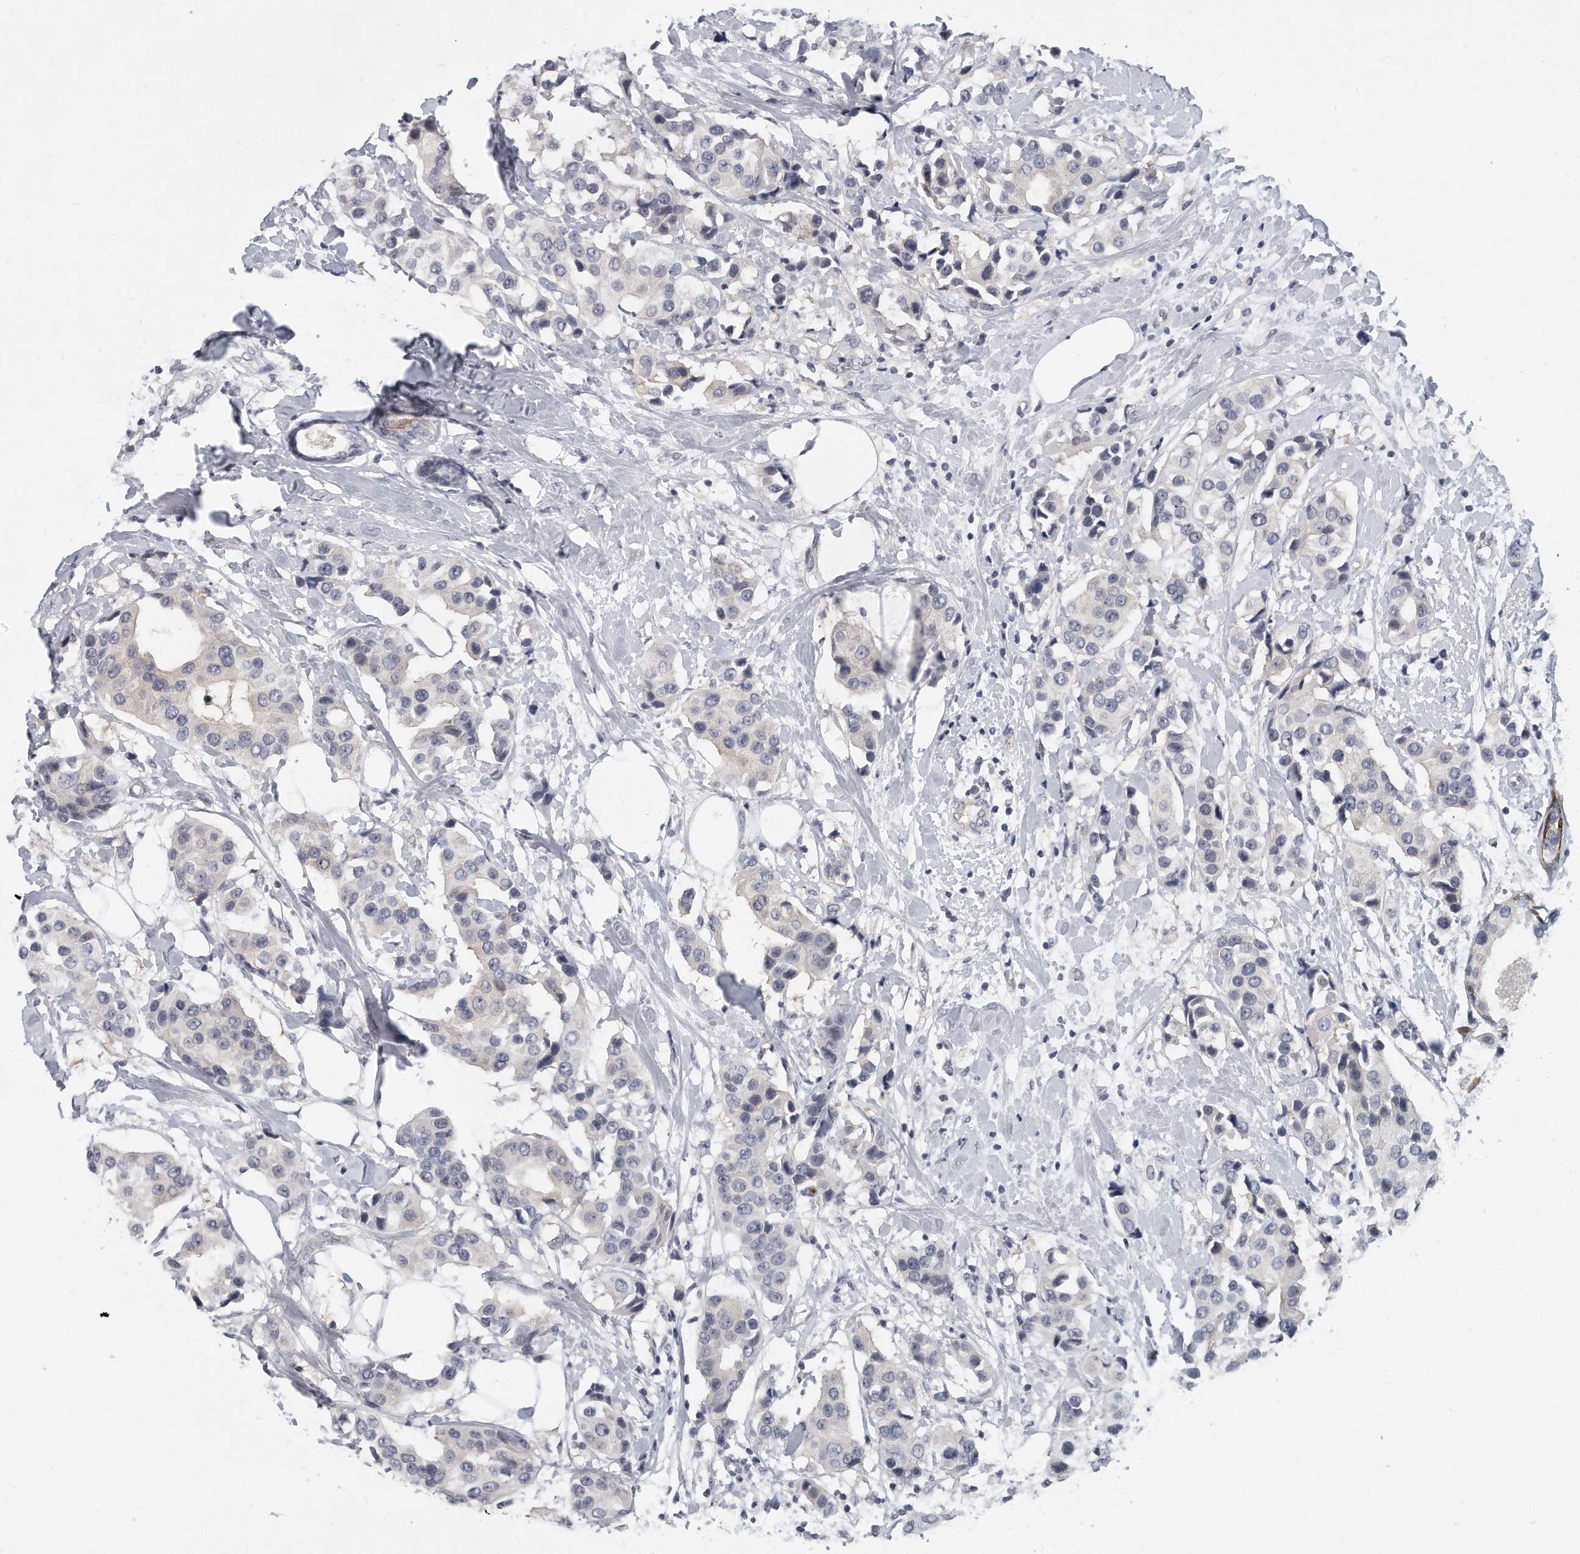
{"staining": {"intensity": "negative", "quantity": "none", "location": "none"}, "tissue": "breast cancer", "cell_type": "Tumor cells", "image_type": "cancer", "snomed": [{"axis": "morphology", "description": "Normal tissue, NOS"}, {"axis": "morphology", "description": "Duct carcinoma"}, {"axis": "topography", "description": "Breast"}], "caption": "This is an immunohistochemistry (IHC) photomicrograph of intraductal carcinoma (breast). There is no positivity in tumor cells.", "gene": "KLHL7", "patient": {"sex": "female", "age": 39}}